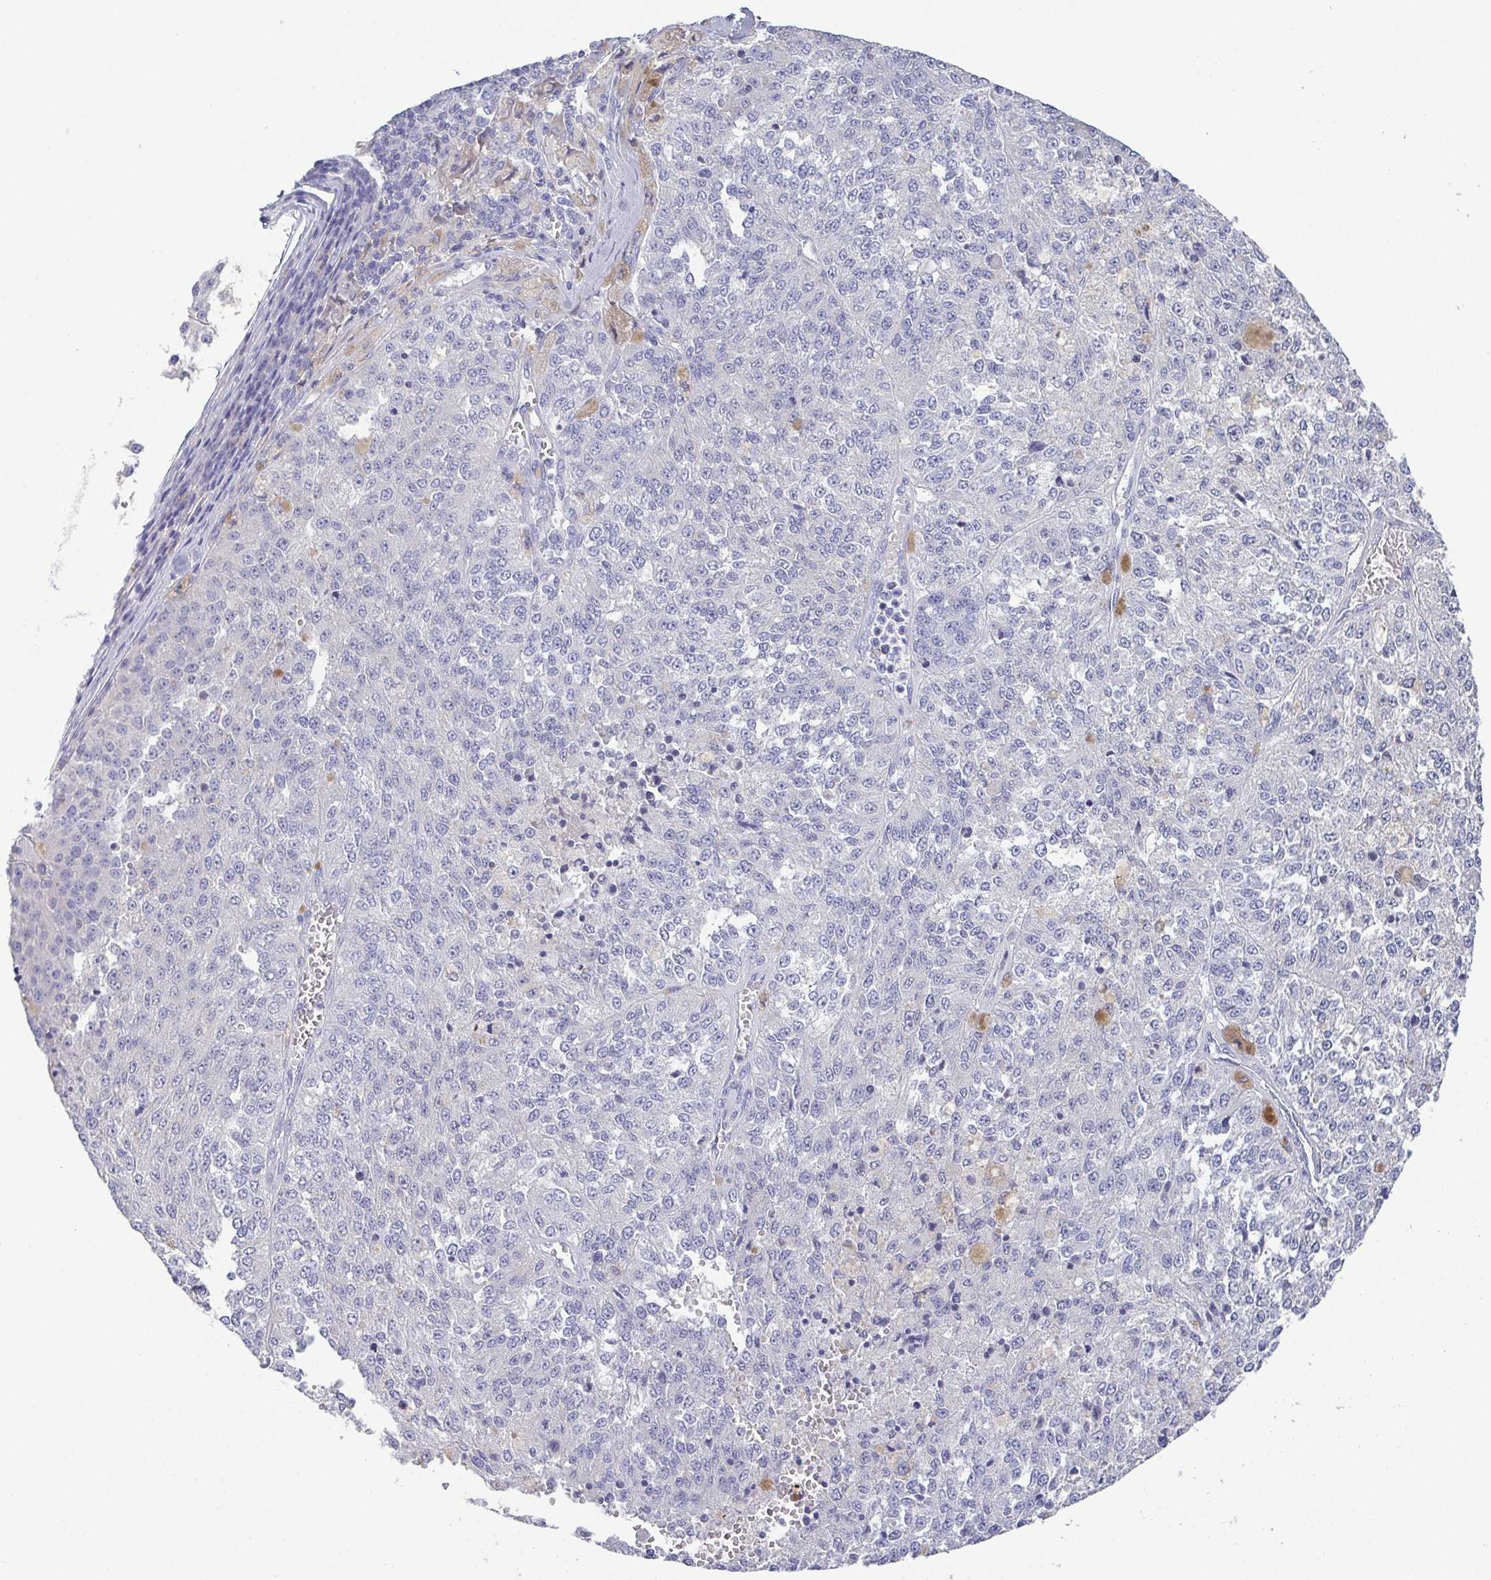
{"staining": {"intensity": "negative", "quantity": "none", "location": "none"}, "tissue": "melanoma", "cell_type": "Tumor cells", "image_type": "cancer", "snomed": [{"axis": "morphology", "description": "Malignant melanoma, Metastatic site"}, {"axis": "topography", "description": "Lymph node"}], "caption": "Micrograph shows no protein positivity in tumor cells of melanoma tissue.", "gene": "PKDREJ", "patient": {"sex": "female", "age": 64}}